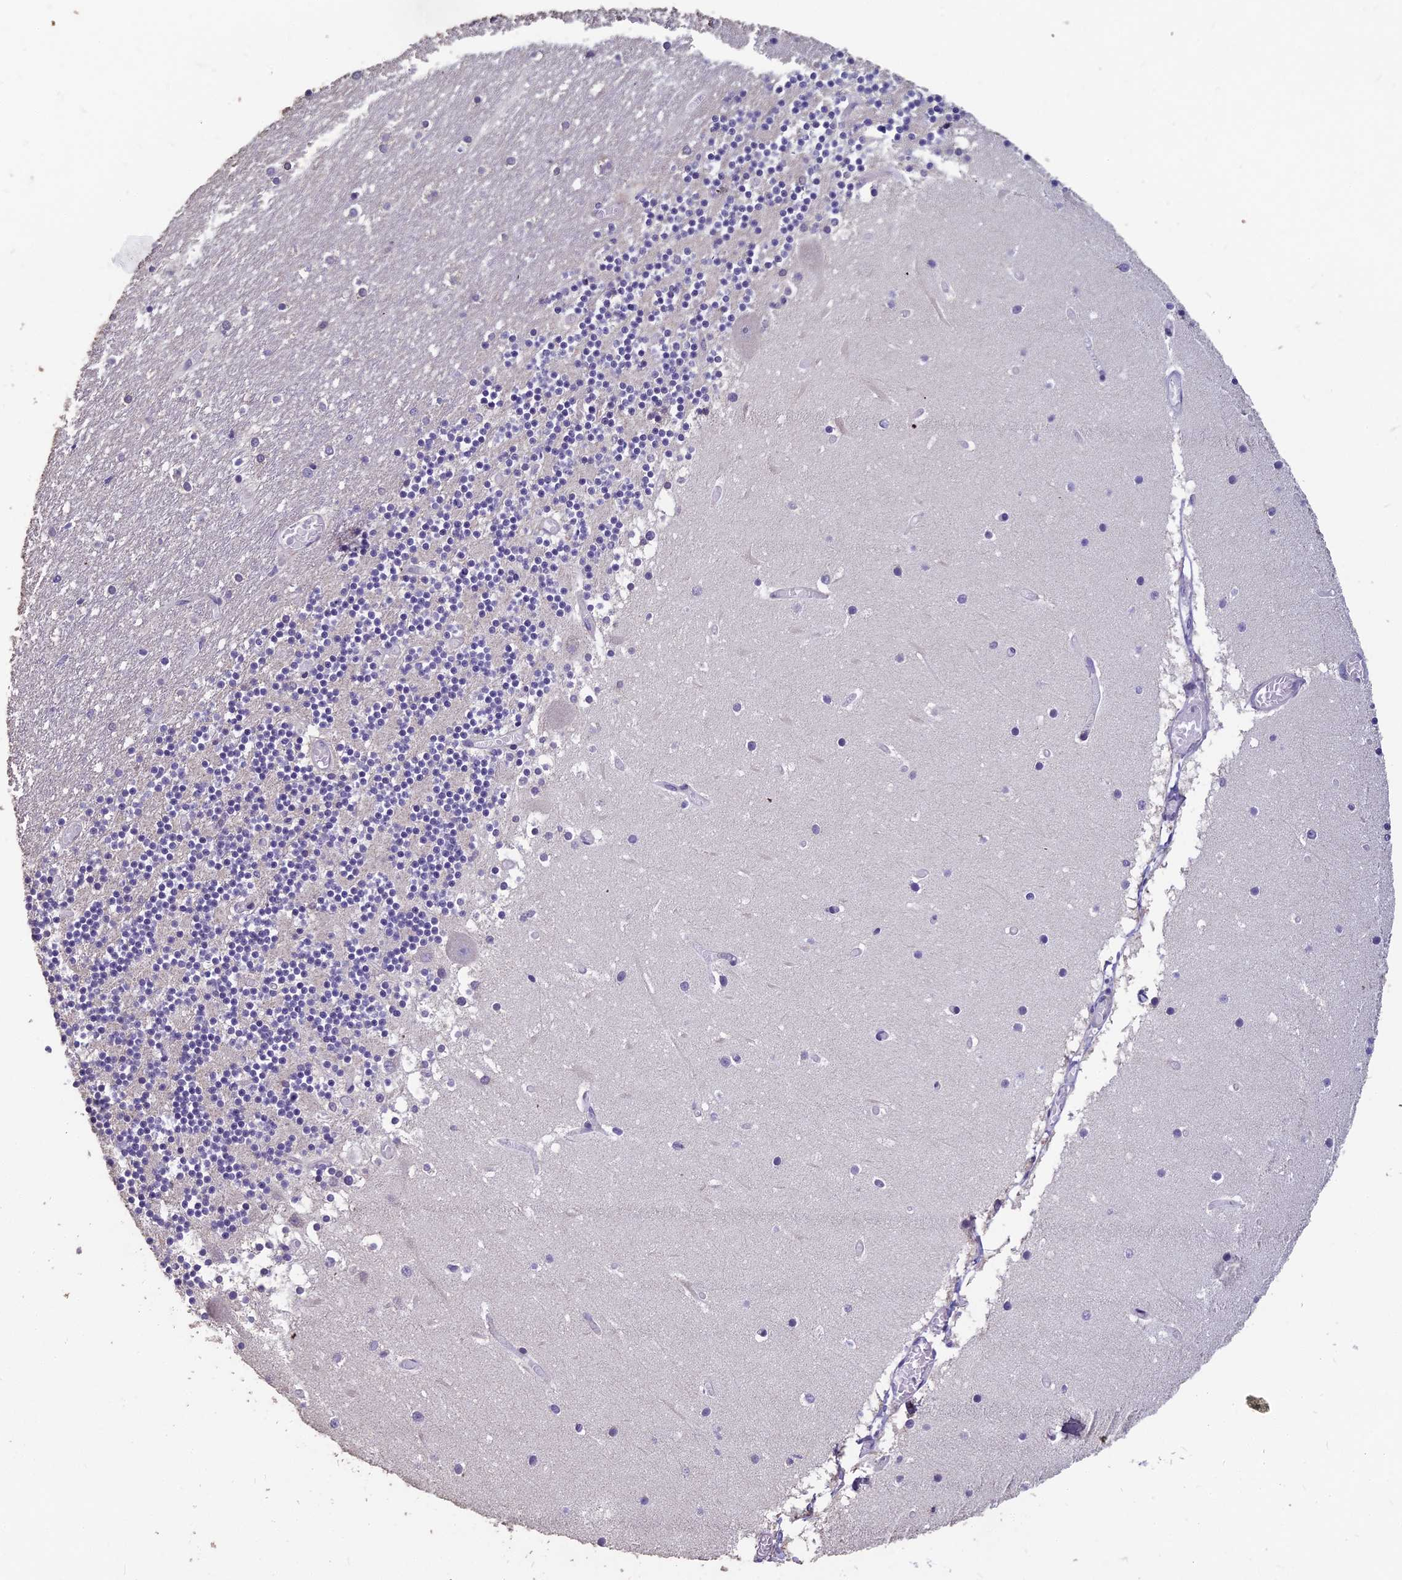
{"staining": {"intensity": "negative", "quantity": "none", "location": "none"}, "tissue": "cerebellum", "cell_type": "Cells in granular layer", "image_type": "normal", "snomed": [{"axis": "morphology", "description": "Normal tissue, NOS"}, {"axis": "topography", "description": "Cerebellum"}], "caption": "Cells in granular layer are negative for protein expression in normal human cerebellum. The staining is performed using DAB (3,3'-diaminobenzidine) brown chromogen with nuclei counter-stained in using hematoxylin.", "gene": "CEACAM16", "patient": {"sex": "female", "age": 28}}